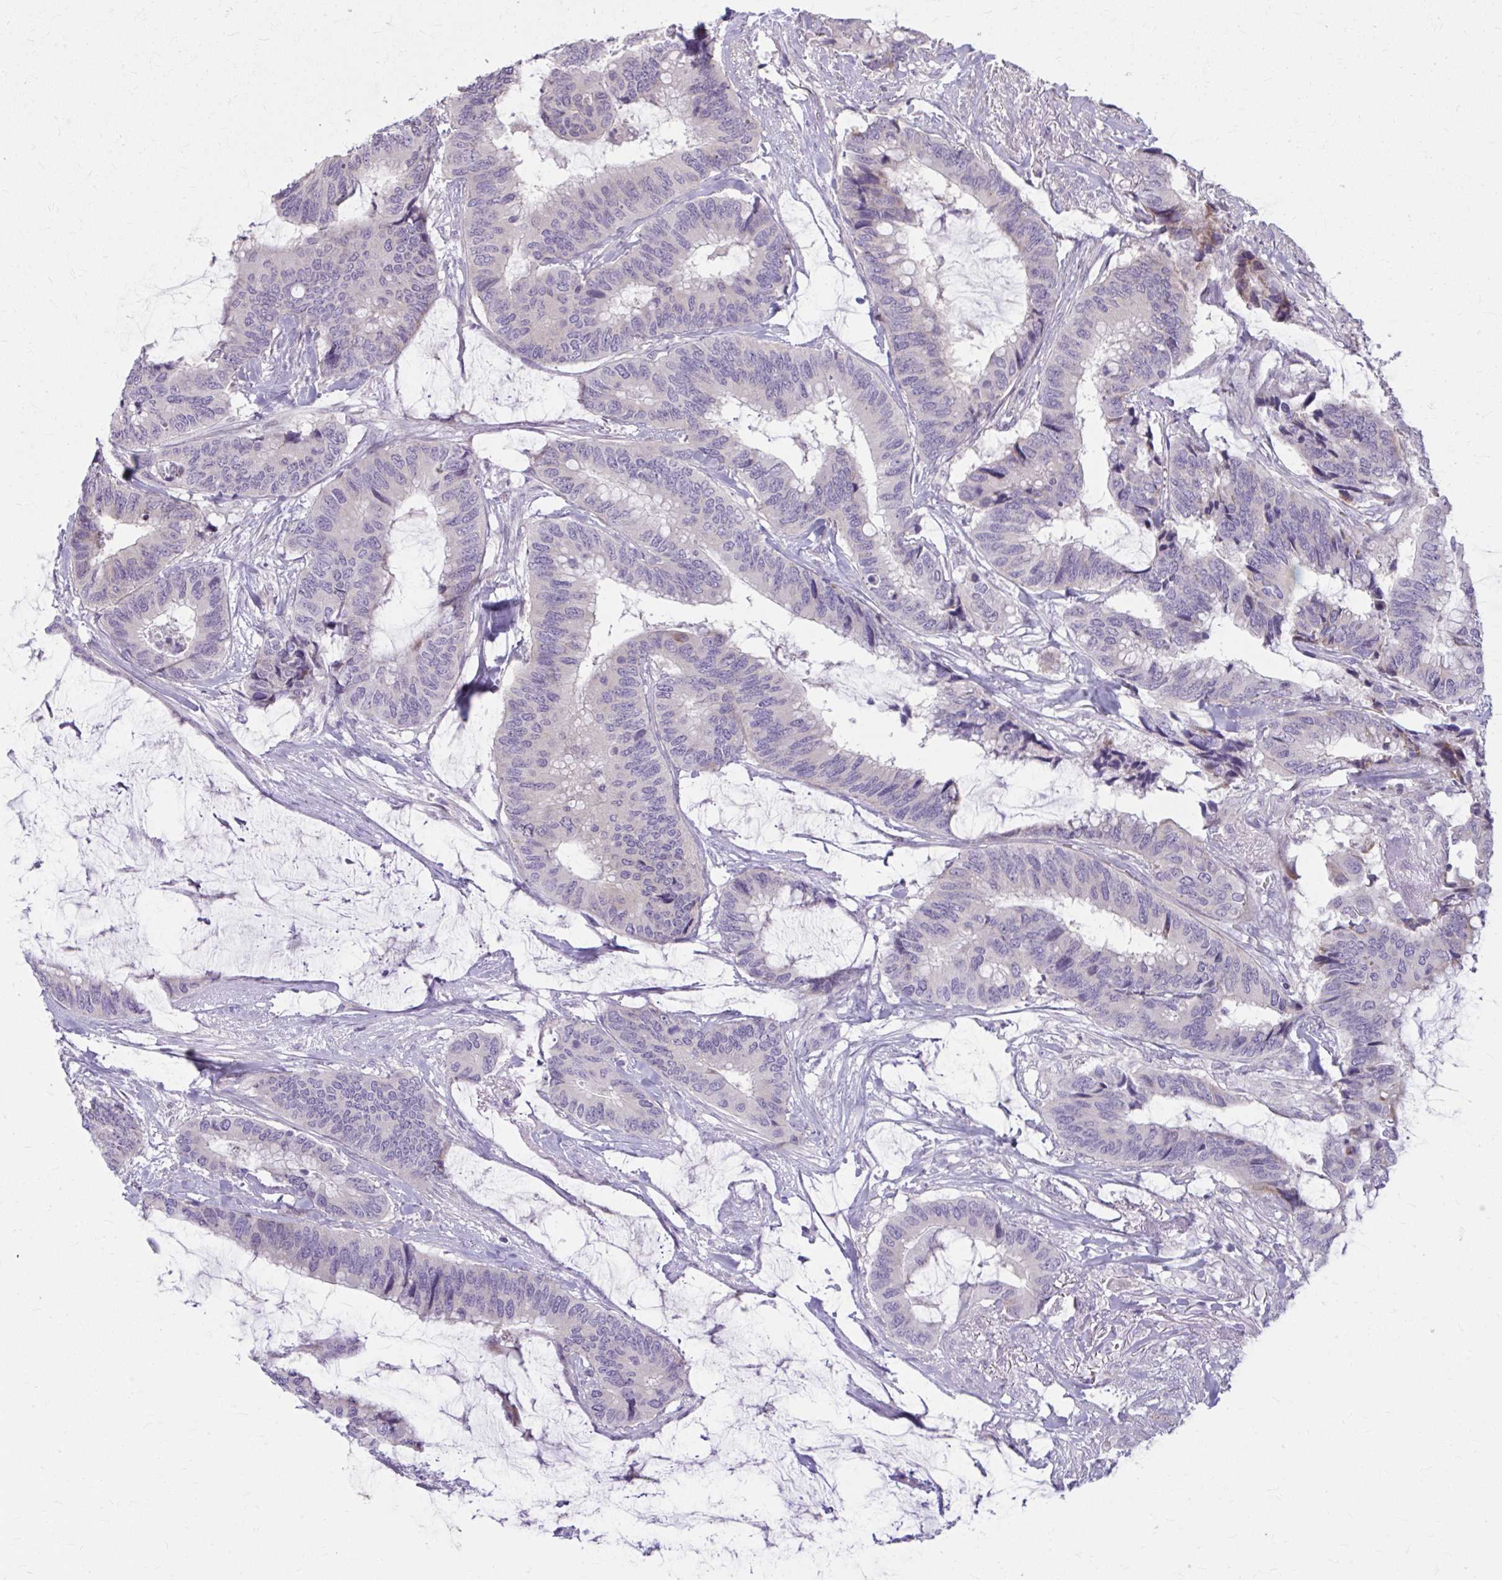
{"staining": {"intensity": "moderate", "quantity": "<25%", "location": "cytoplasmic/membranous"}, "tissue": "colorectal cancer", "cell_type": "Tumor cells", "image_type": "cancer", "snomed": [{"axis": "morphology", "description": "Adenocarcinoma, NOS"}, {"axis": "topography", "description": "Rectum"}], "caption": "Protein staining shows moderate cytoplasmic/membranous staining in approximately <25% of tumor cells in adenocarcinoma (colorectal). Using DAB (3,3'-diaminobenzidine) (brown) and hematoxylin (blue) stains, captured at high magnification using brightfield microscopy.", "gene": "MSMO1", "patient": {"sex": "female", "age": 59}}